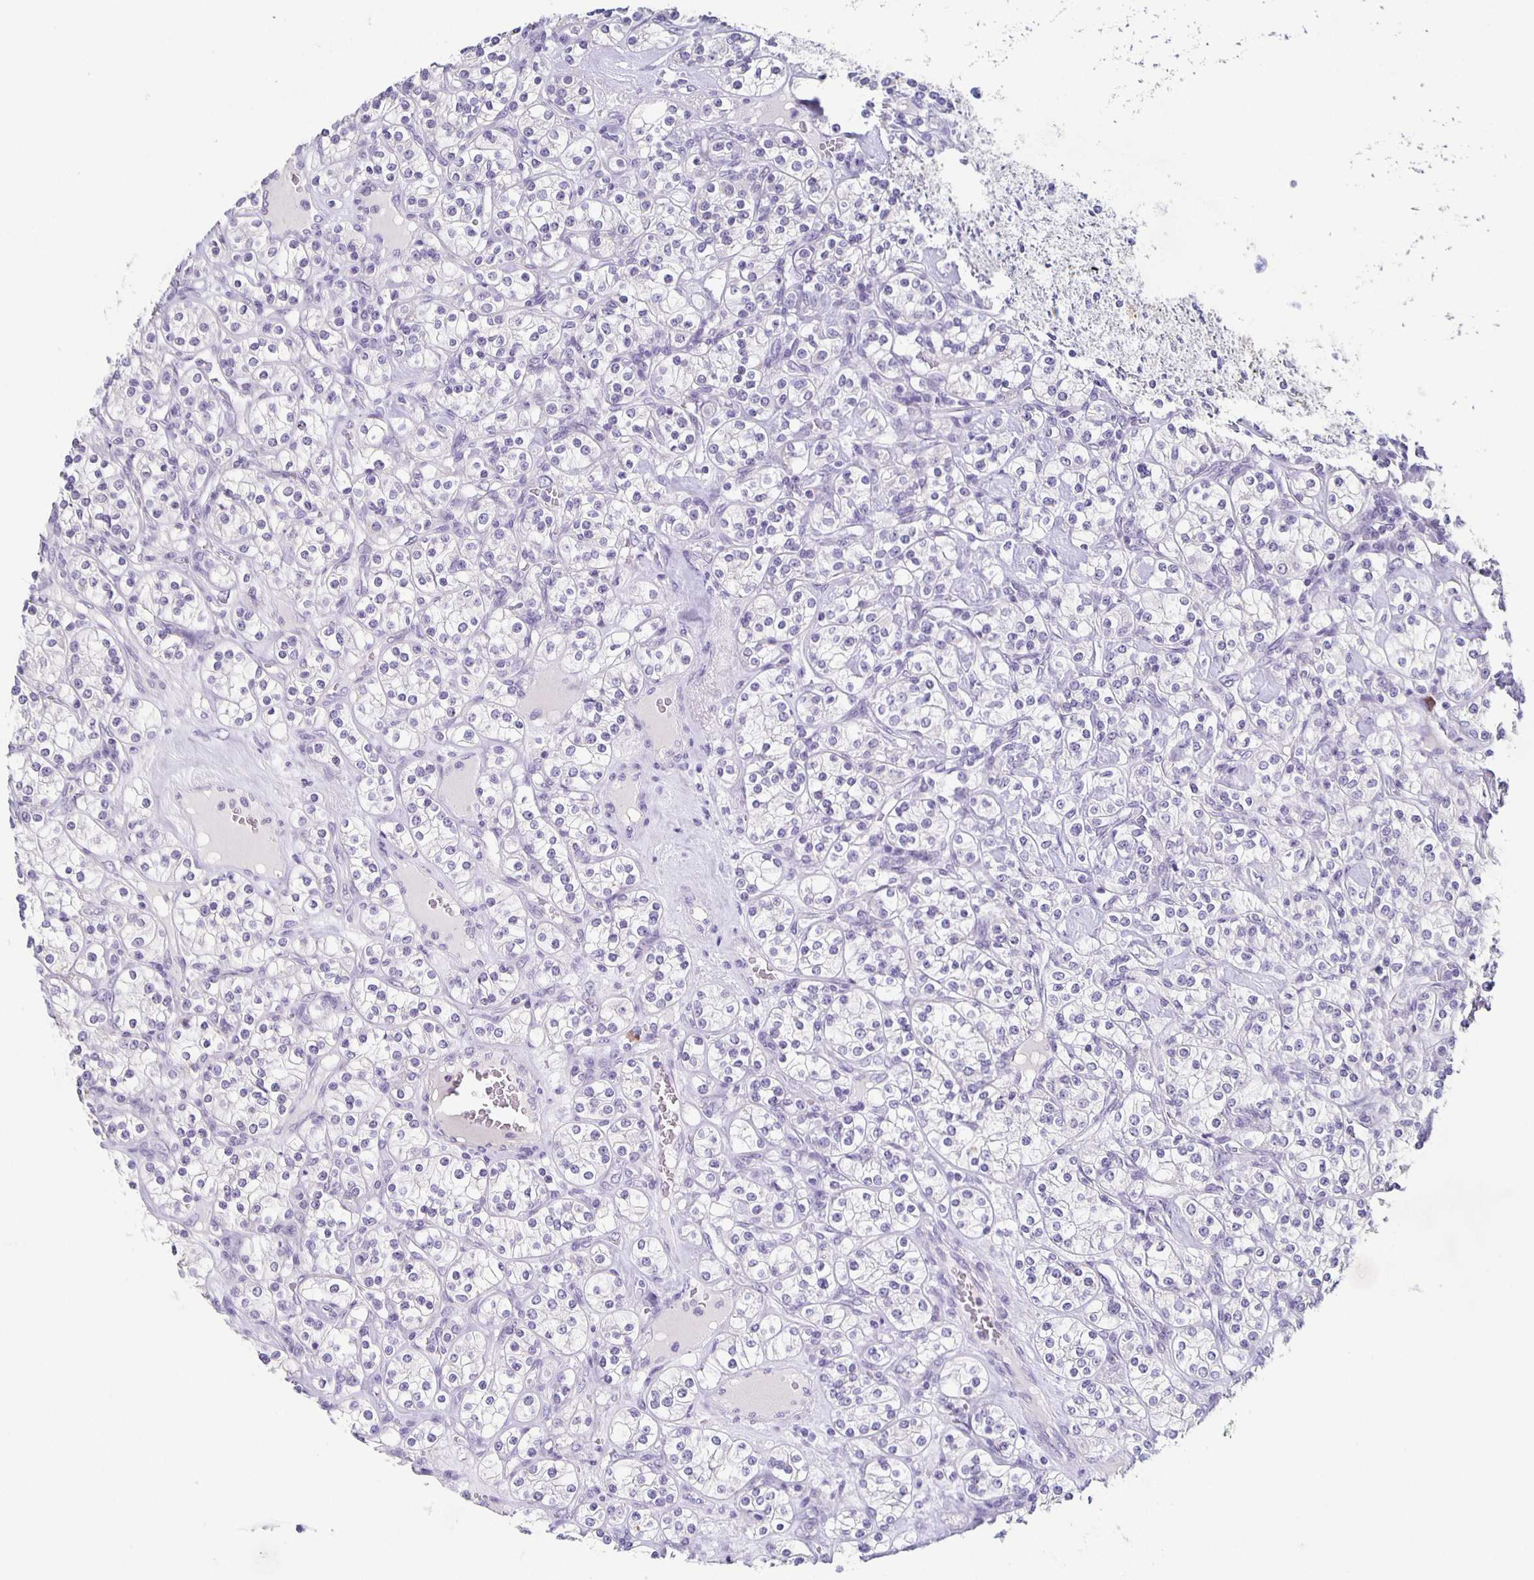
{"staining": {"intensity": "negative", "quantity": "none", "location": "none"}, "tissue": "renal cancer", "cell_type": "Tumor cells", "image_type": "cancer", "snomed": [{"axis": "morphology", "description": "Adenocarcinoma, NOS"}, {"axis": "topography", "description": "Kidney"}], "caption": "Tumor cells show no significant protein expression in adenocarcinoma (renal). (Stains: DAB immunohistochemistry (IHC) with hematoxylin counter stain, Microscopy: brightfield microscopy at high magnification).", "gene": "CARNS1", "patient": {"sex": "male", "age": 77}}